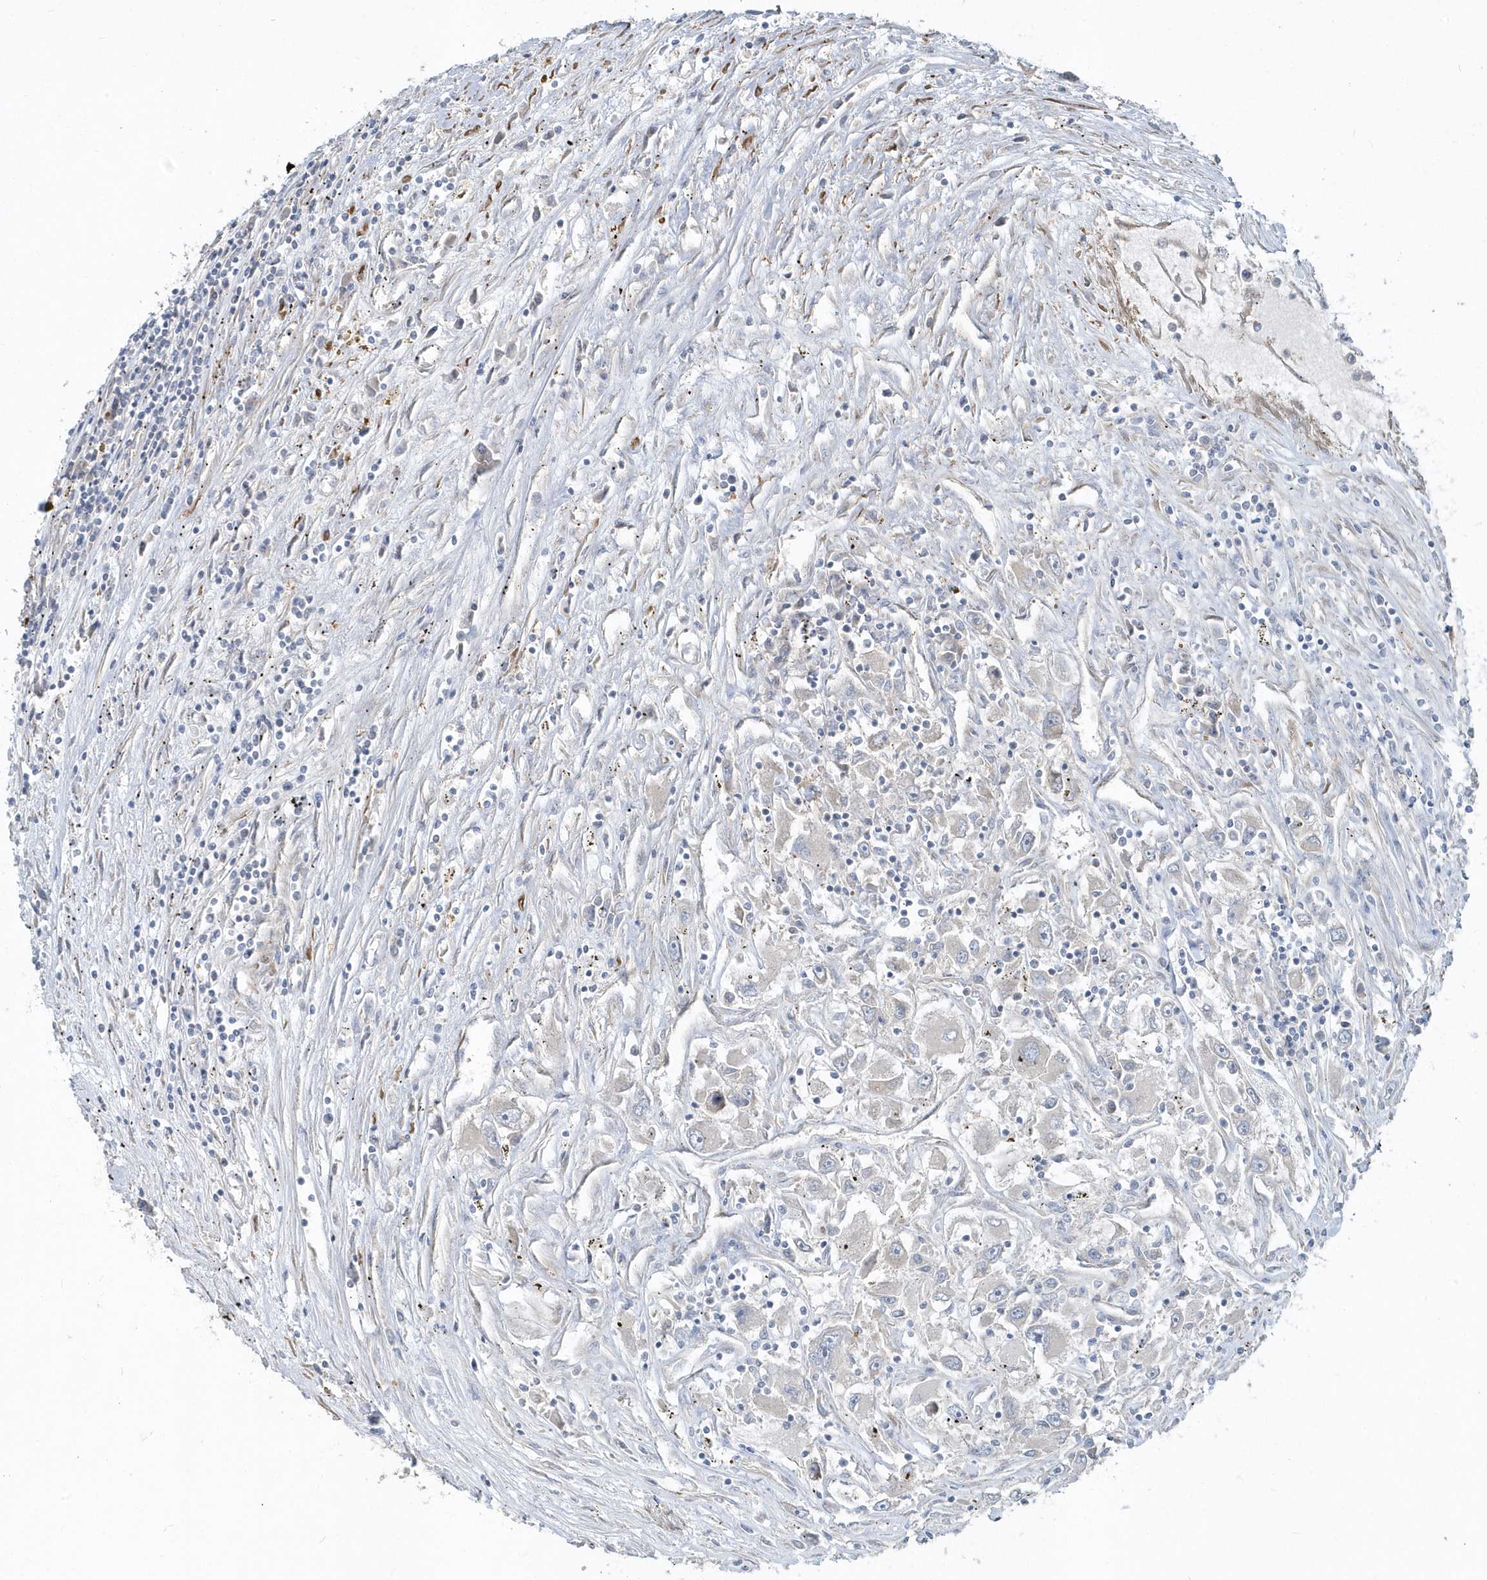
{"staining": {"intensity": "negative", "quantity": "none", "location": "none"}, "tissue": "renal cancer", "cell_type": "Tumor cells", "image_type": "cancer", "snomed": [{"axis": "morphology", "description": "Adenocarcinoma, NOS"}, {"axis": "topography", "description": "Kidney"}], "caption": "DAB immunohistochemical staining of human renal cancer (adenocarcinoma) shows no significant staining in tumor cells.", "gene": "LEXM", "patient": {"sex": "female", "age": 52}}